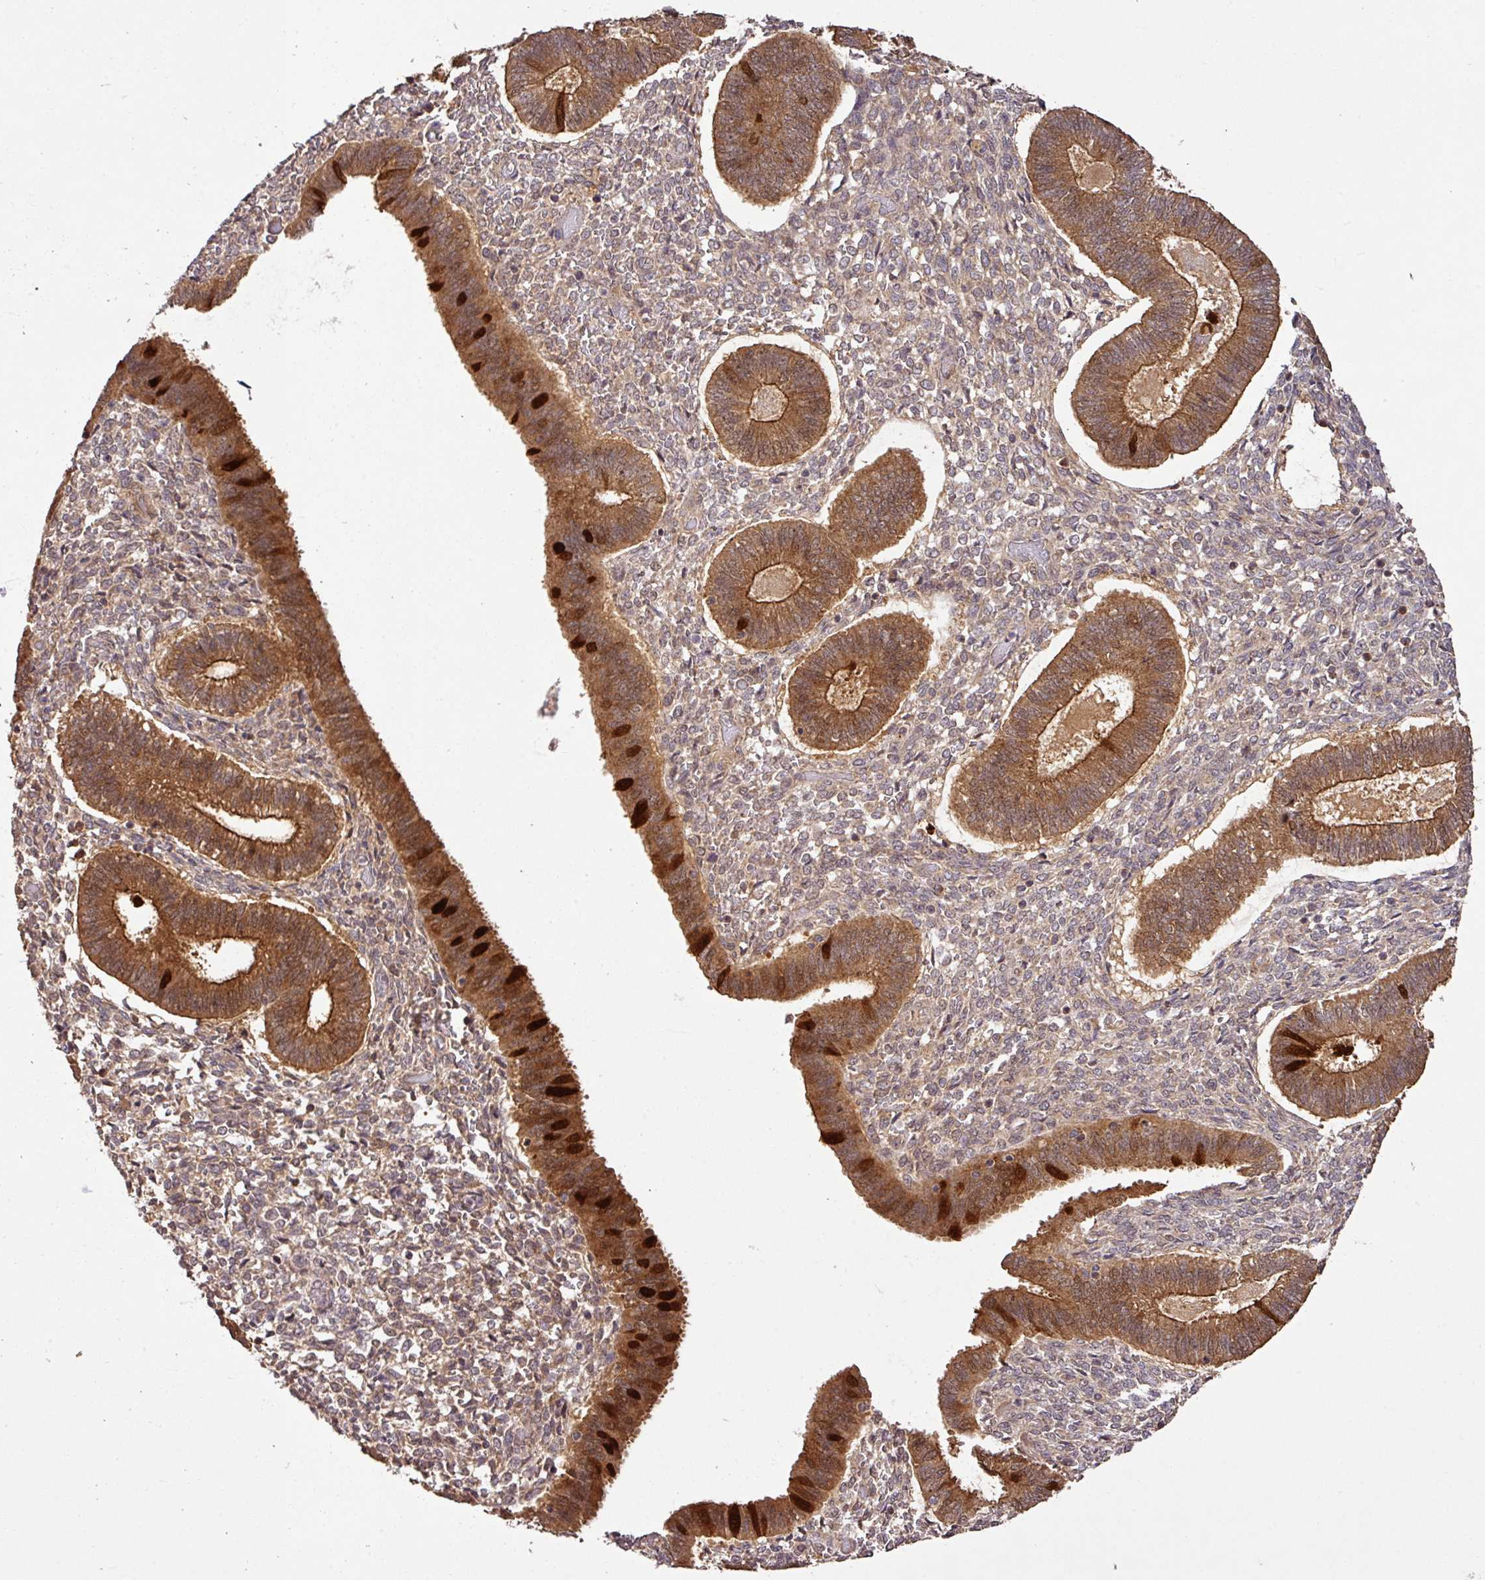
{"staining": {"intensity": "weak", "quantity": "25%-75%", "location": "cytoplasmic/membranous"}, "tissue": "endometrium", "cell_type": "Cells in endometrial stroma", "image_type": "normal", "snomed": [{"axis": "morphology", "description": "Normal tissue, NOS"}, {"axis": "topography", "description": "Endometrium"}], "caption": "Endometrium was stained to show a protein in brown. There is low levels of weak cytoplasmic/membranous expression in about 25%-75% of cells in endometrial stroma. (DAB (3,3'-diaminobenzidine) IHC, brown staining for protein, blue staining for nuclei).", "gene": "FAIM", "patient": {"sex": "female", "age": 25}}